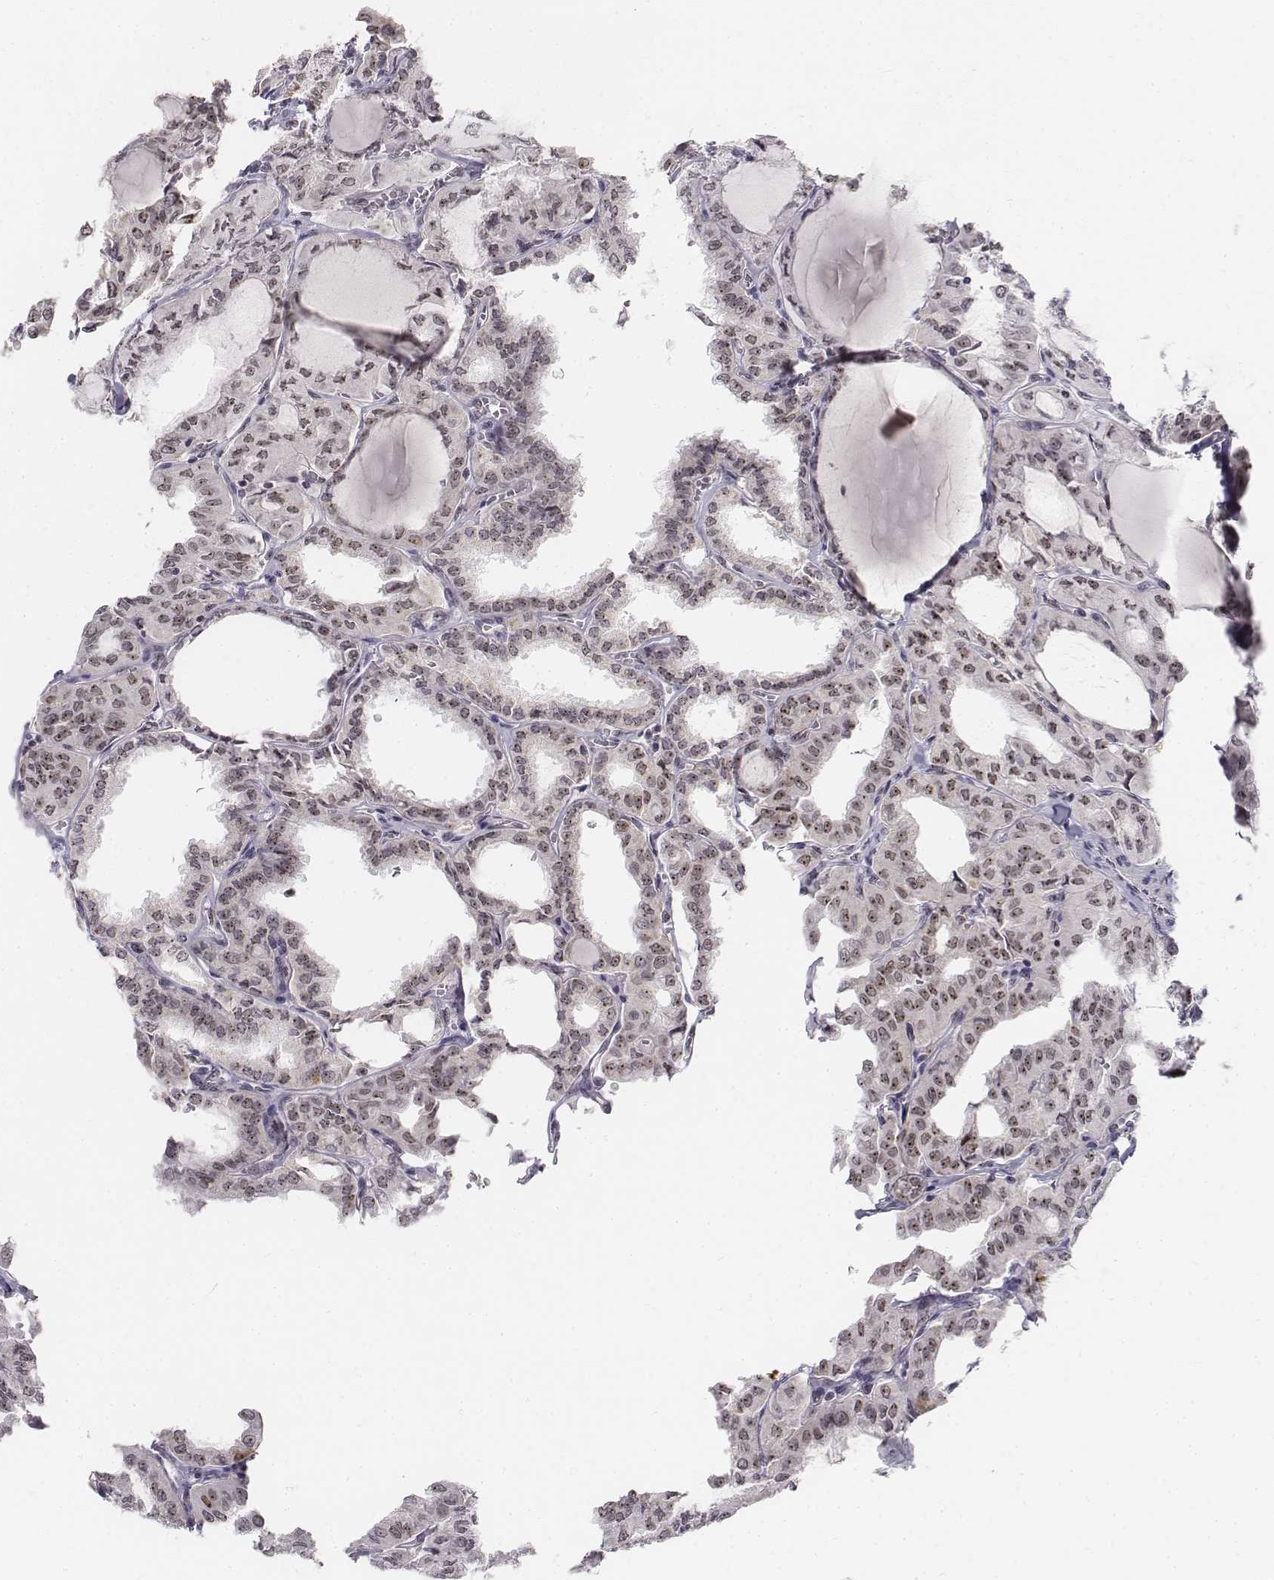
{"staining": {"intensity": "negative", "quantity": "none", "location": "none"}, "tissue": "thyroid cancer", "cell_type": "Tumor cells", "image_type": "cancer", "snomed": [{"axis": "morphology", "description": "Papillary adenocarcinoma, NOS"}, {"axis": "topography", "description": "Thyroid gland"}], "caption": "DAB (3,3'-diaminobenzidine) immunohistochemical staining of thyroid papillary adenocarcinoma exhibits no significant staining in tumor cells.", "gene": "PHF6", "patient": {"sex": "male", "age": 20}}